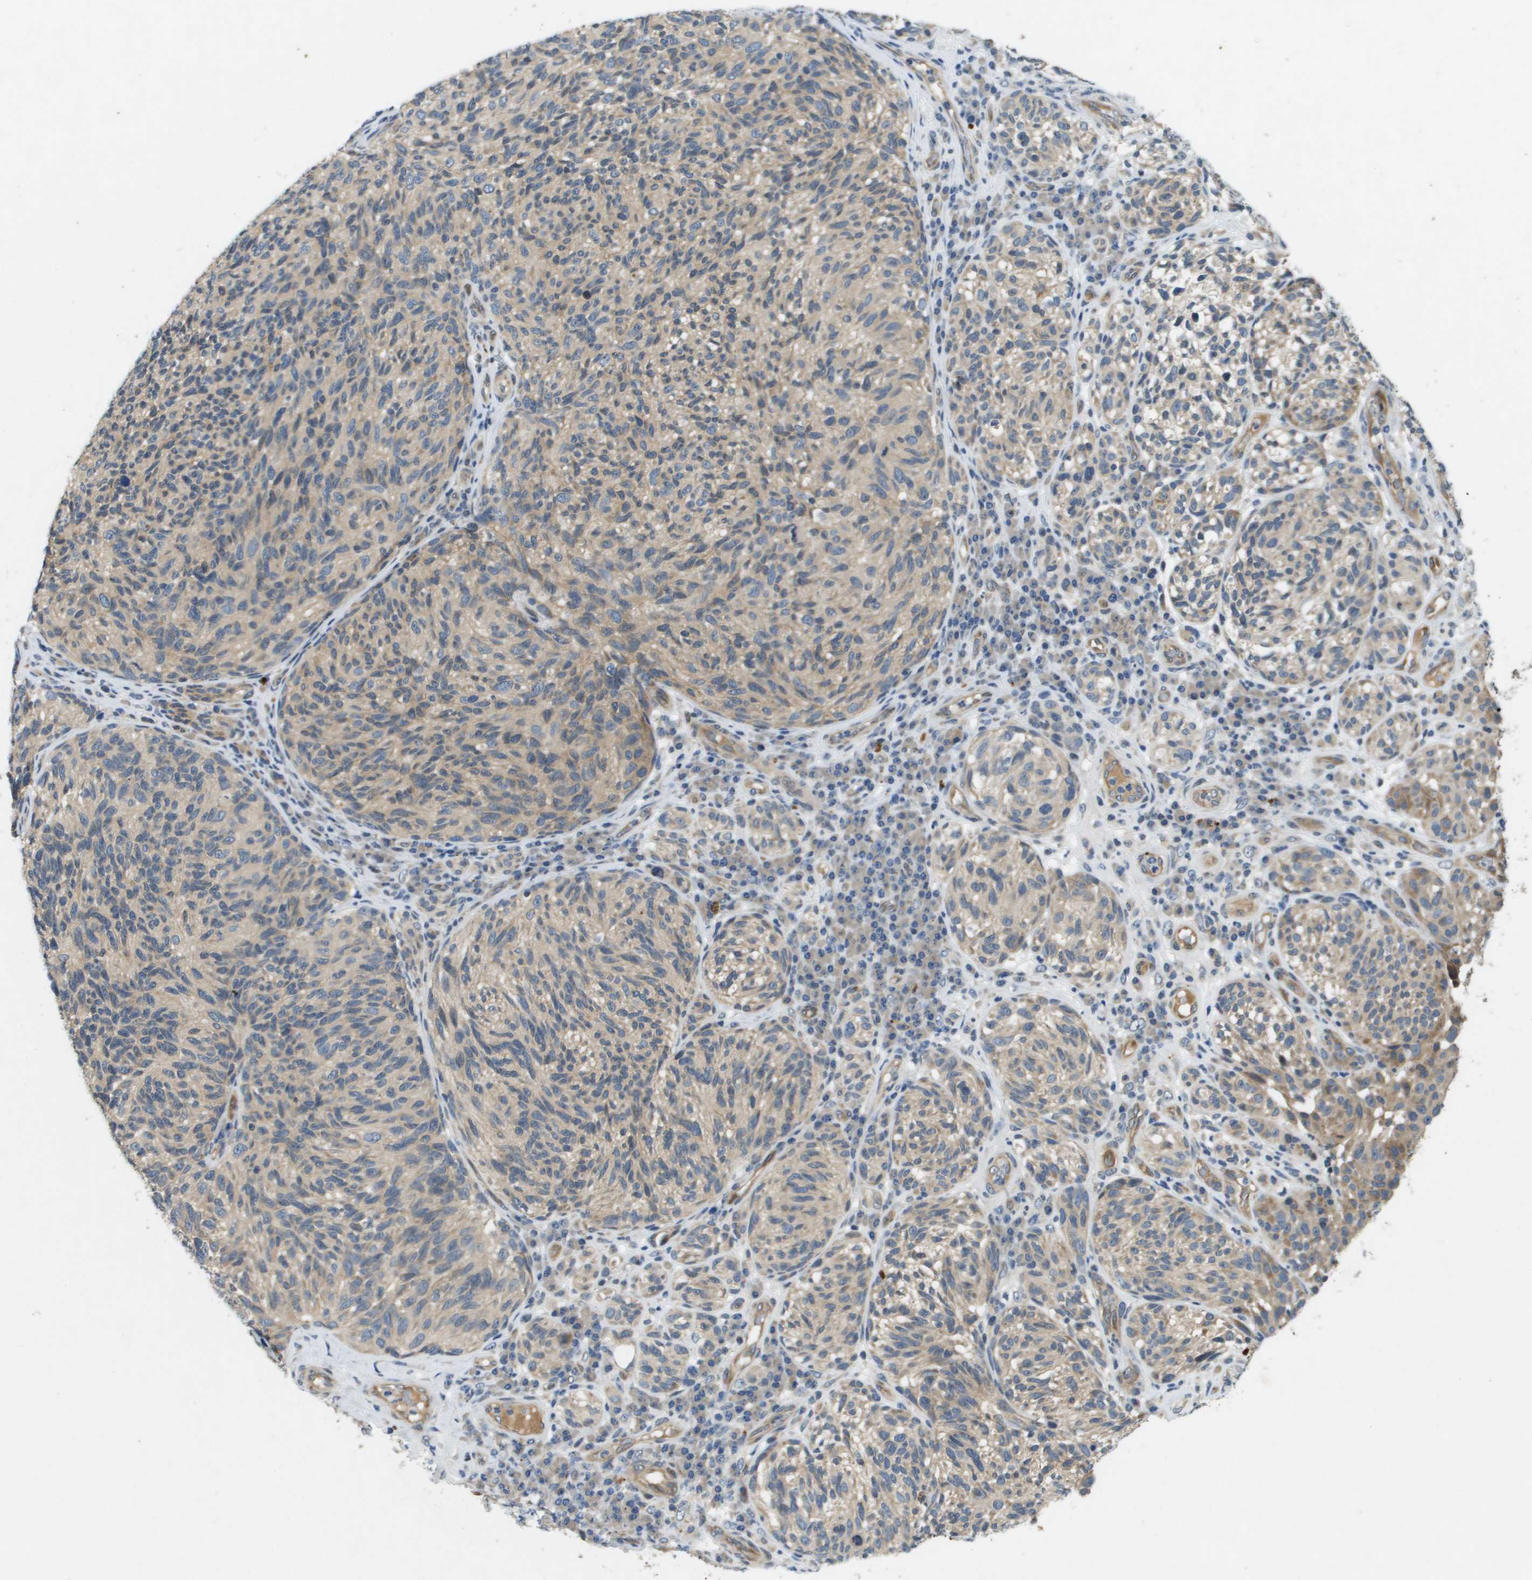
{"staining": {"intensity": "weak", "quantity": ">75%", "location": "cytoplasmic/membranous"}, "tissue": "melanoma", "cell_type": "Tumor cells", "image_type": "cancer", "snomed": [{"axis": "morphology", "description": "Malignant melanoma, NOS"}, {"axis": "topography", "description": "Skin"}], "caption": "Immunohistochemical staining of melanoma shows weak cytoplasmic/membranous protein staining in about >75% of tumor cells.", "gene": "PGAP3", "patient": {"sex": "female", "age": 73}}